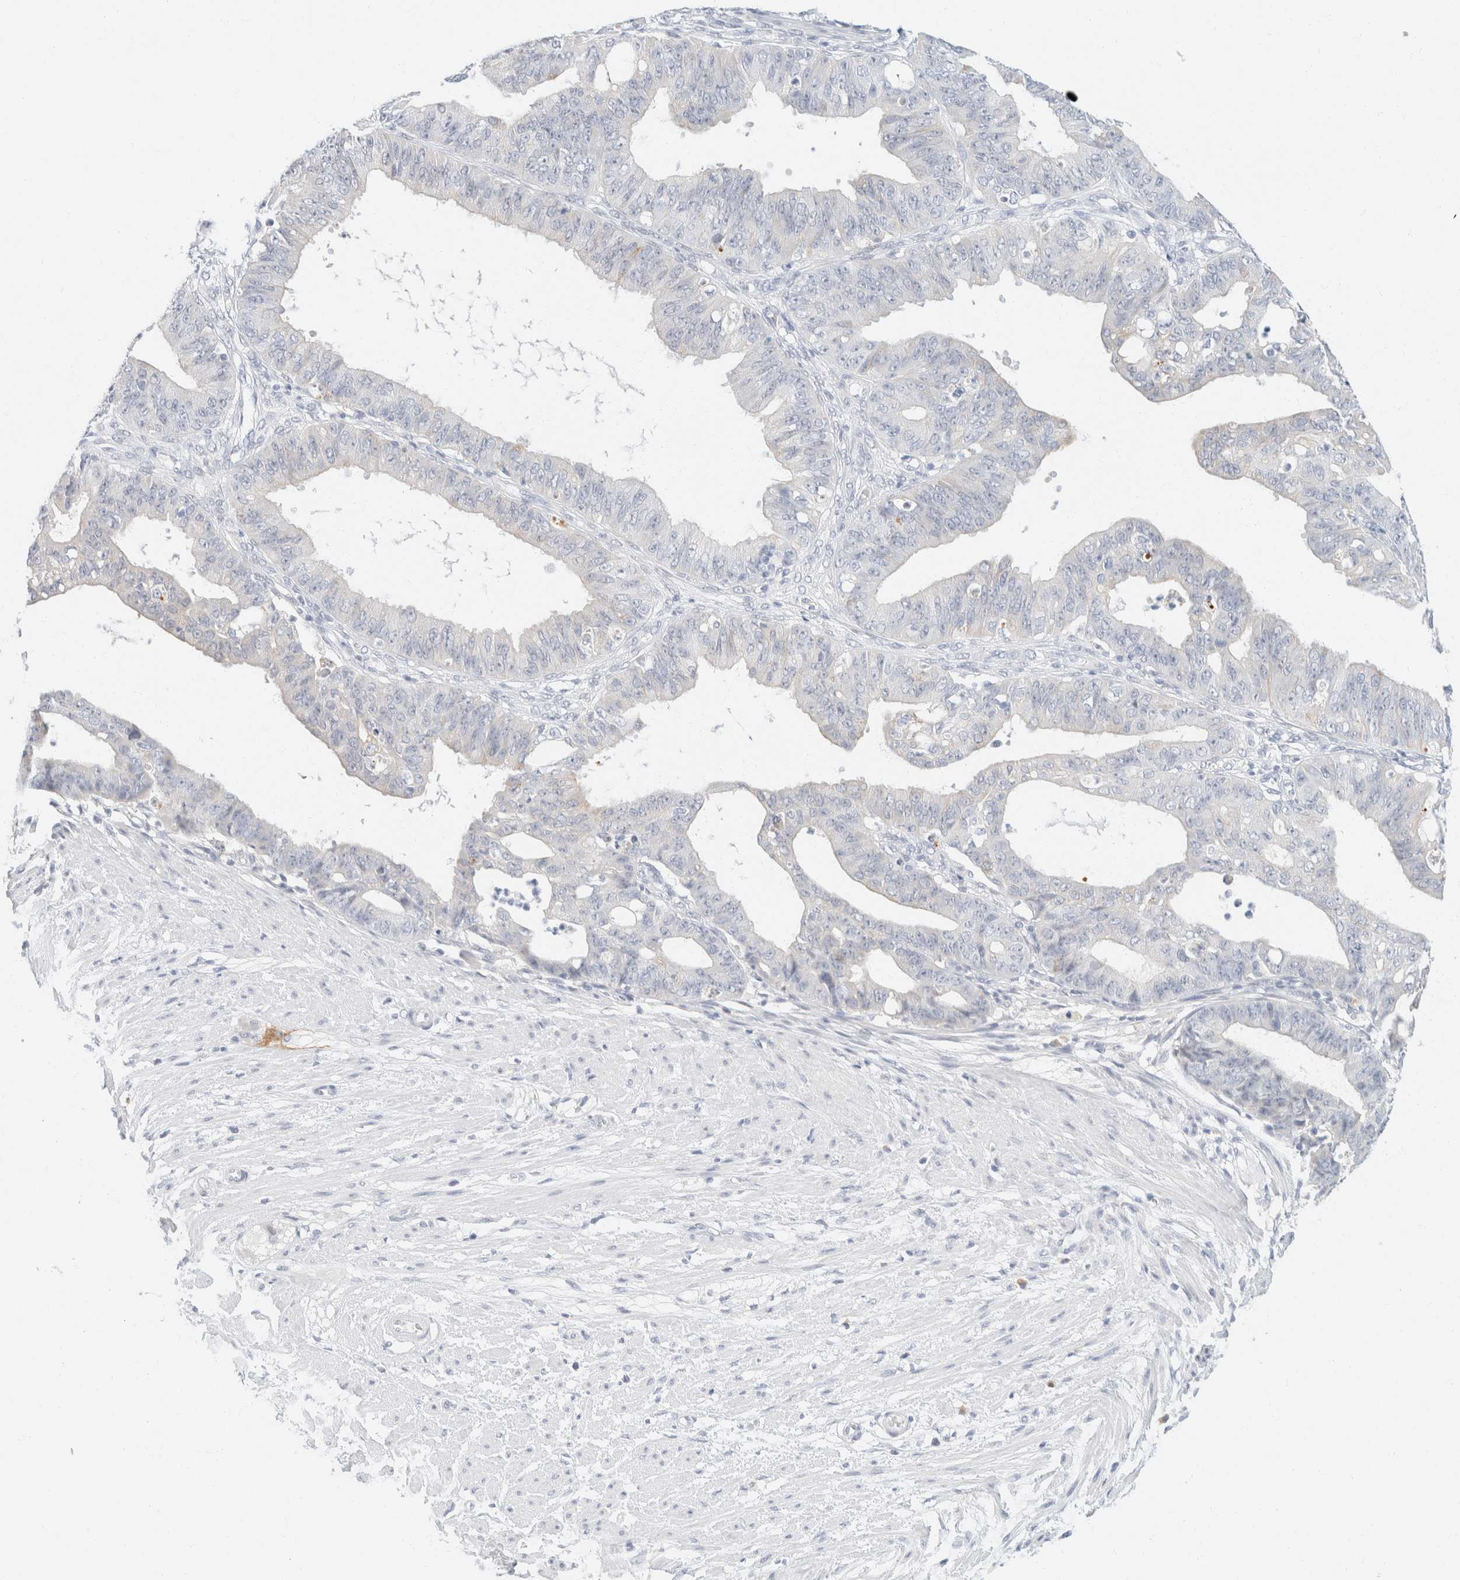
{"staining": {"intensity": "negative", "quantity": "none", "location": "none"}, "tissue": "ovarian cancer", "cell_type": "Tumor cells", "image_type": "cancer", "snomed": [{"axis": "morphology", "description": "Carcinoma, endometroid"}, {"axis": "topography", "description": "Ovary"}], "caption": "Tumor cells show no significant positivity in ovarian cancer.", "gene": "KRT20", "patient": {"sex": "female", "age": 42}}